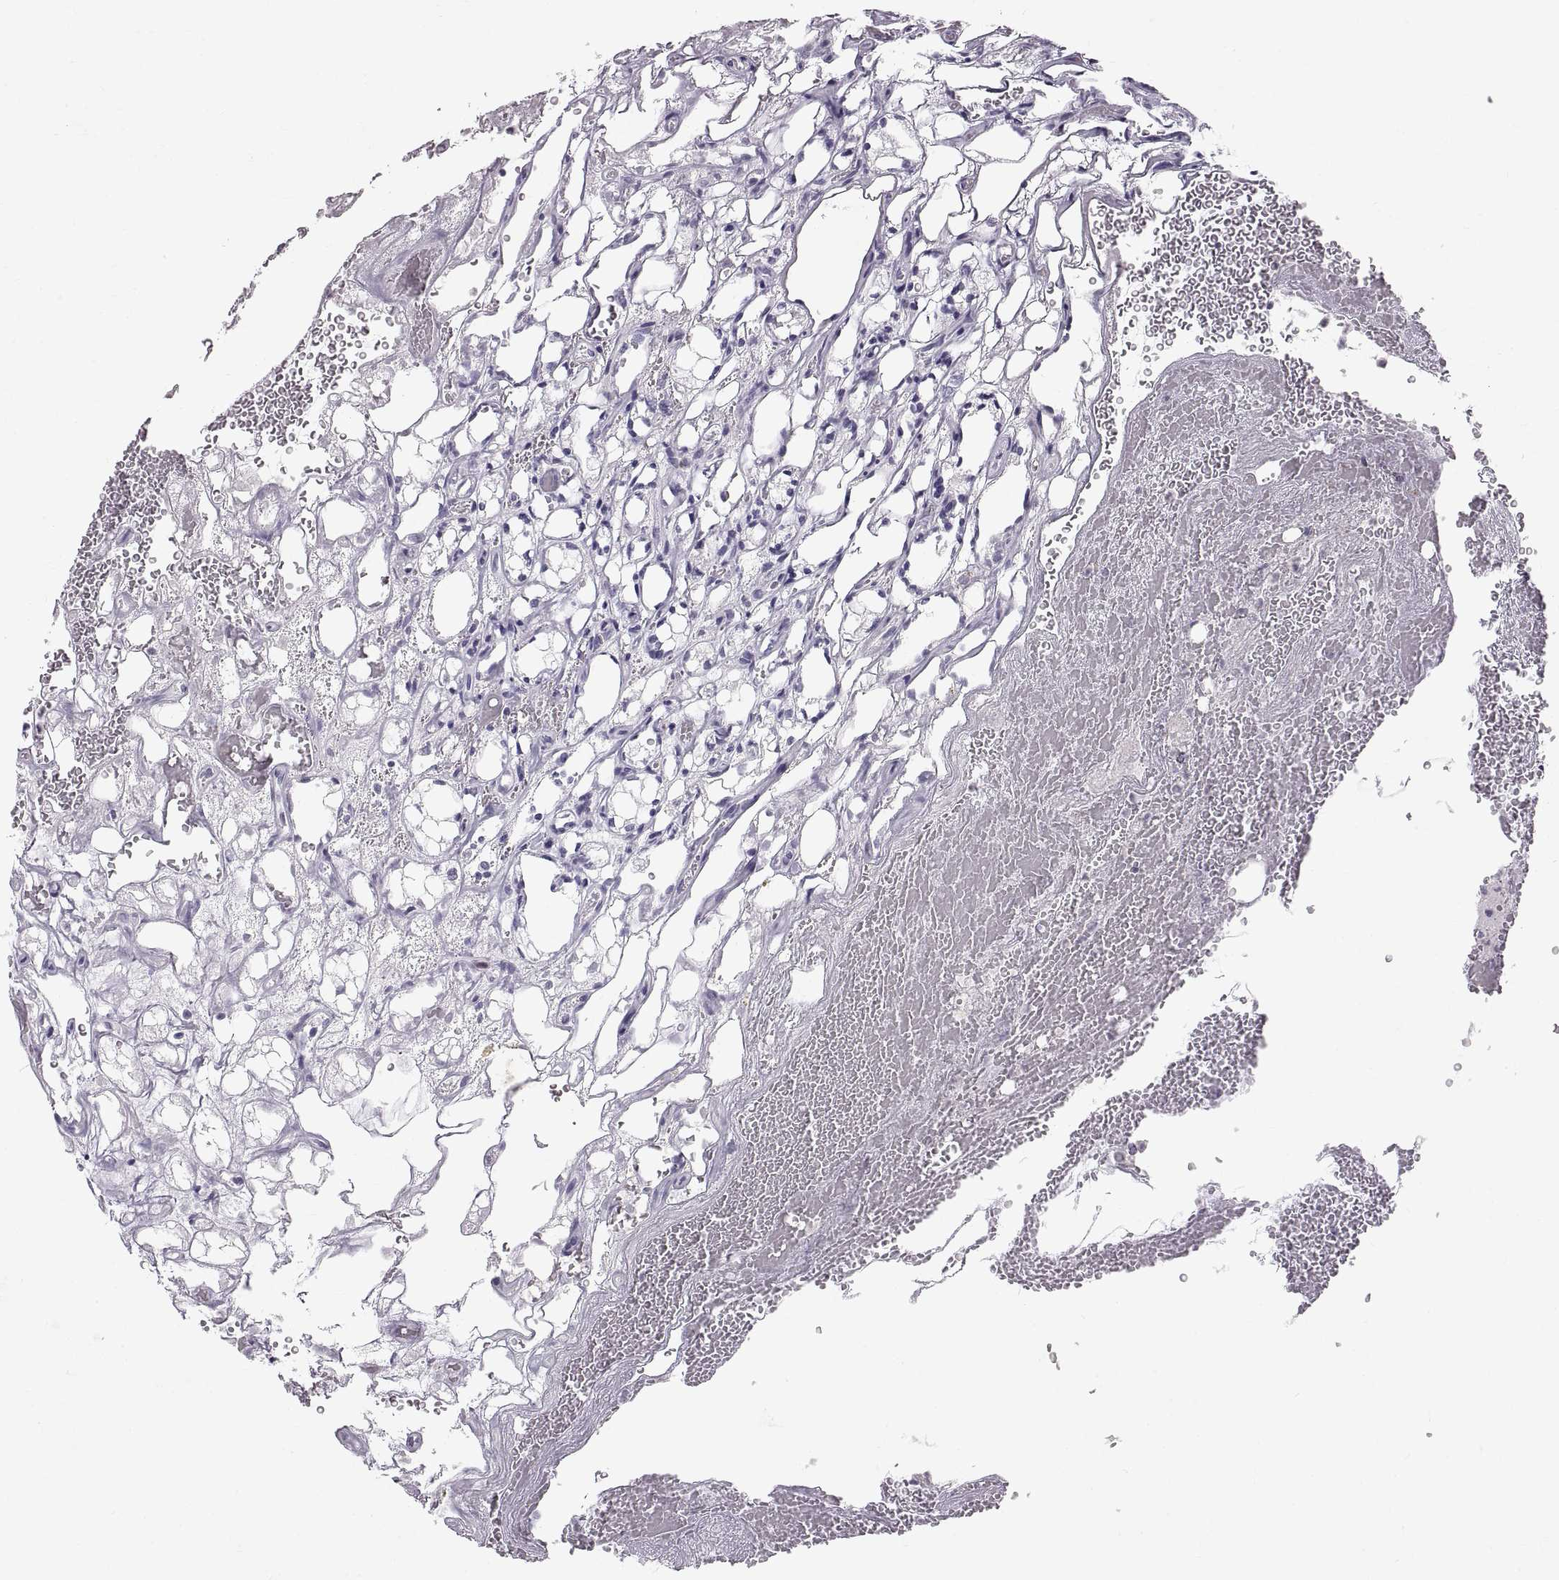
{"staining": {"intensity": "negative", "quantity": "none", "location": "none"}, "tissue": "renal cancer", "cell_type": "Tumor cells", "image_type": "cancer", "snomed": [{"axis": "morphology", "description": "Adenocarcinoma, NOS"}, {"axis": "topography", "description": "Kidney"}], "caption": "This photomicrograph is of renal cancer stained with IHC to label a protein in brown with the nuclei are counter-stained blue. There is no positivity in tumor cells.", "gene": "SPACDR", "patient": {"sex": "female", "age": 69}}